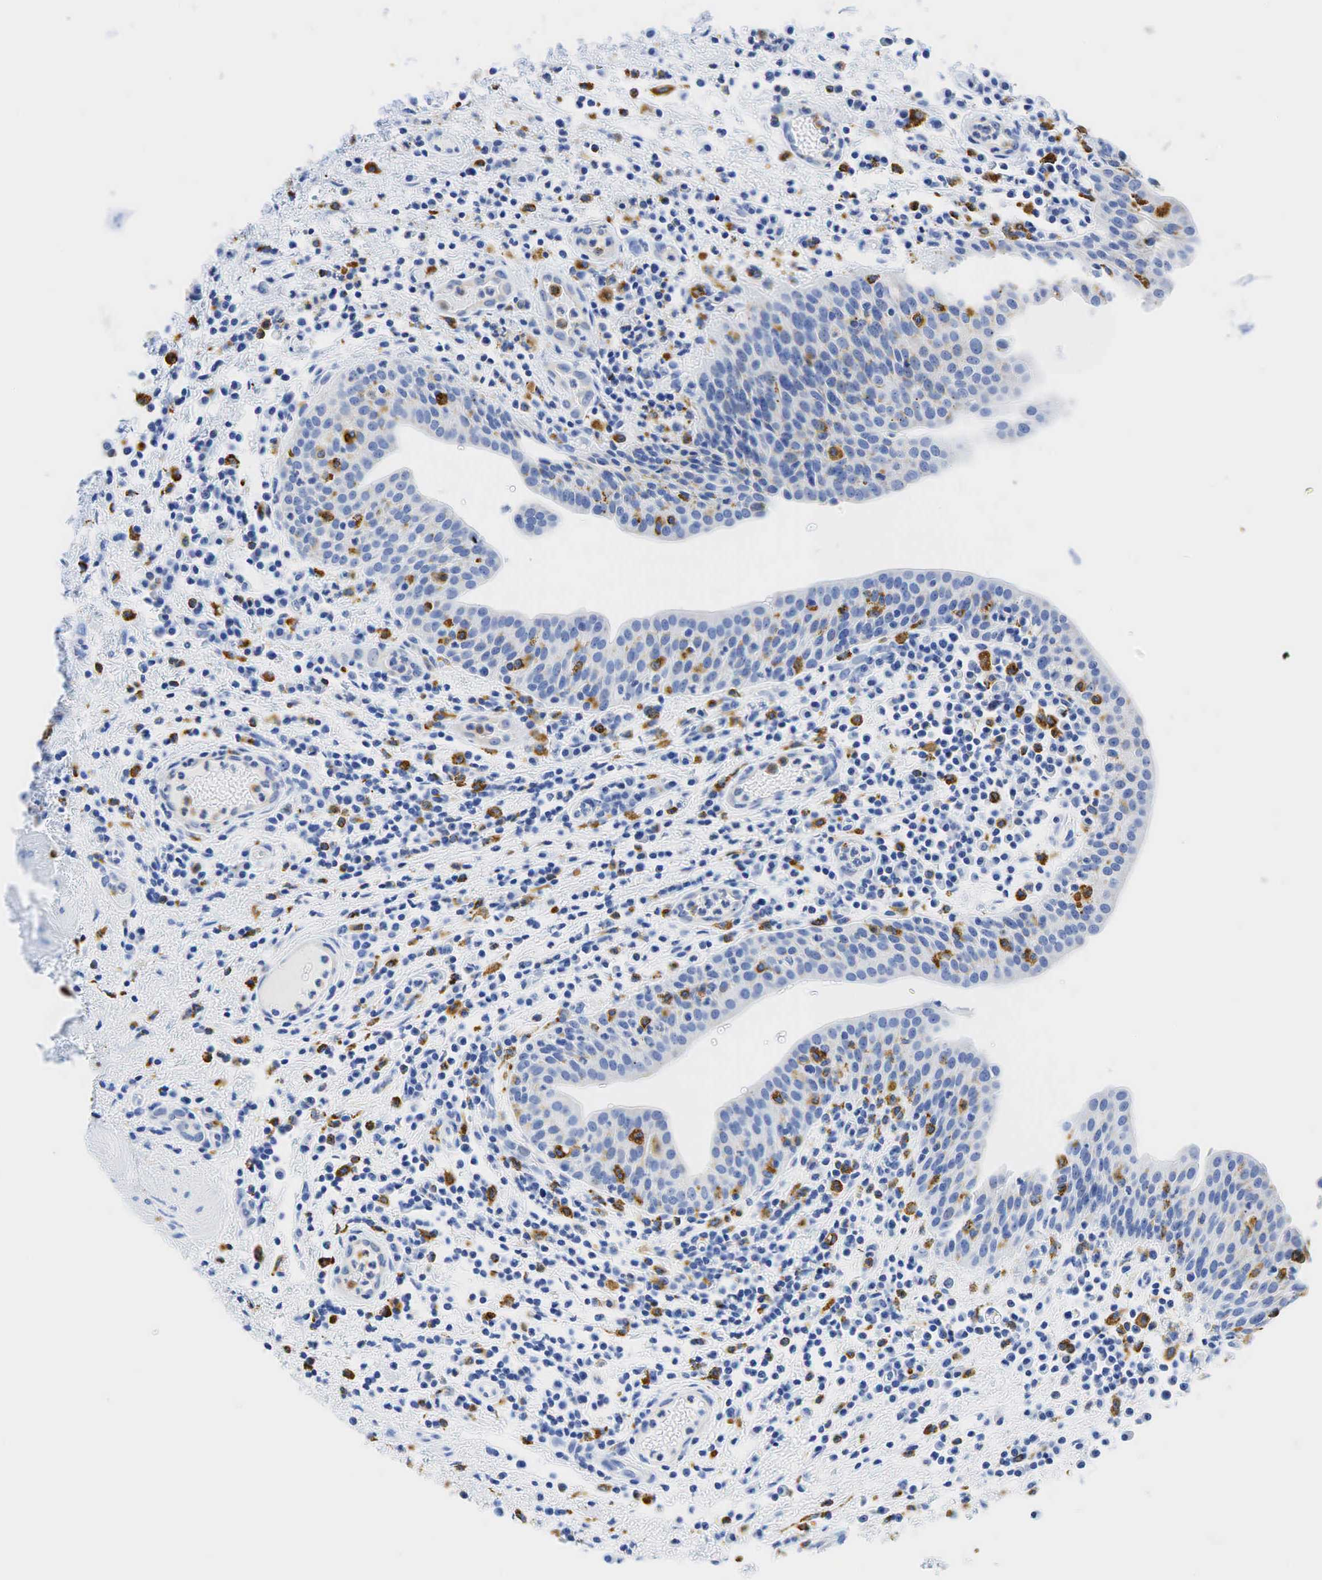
{"staining": {"intensity": "negative", "quantity": "none", "location": "none"}, "tissue": "urinary bladder", "cell_type": "Urothelial cells", "image_type": "normal", "snomed": [{"axis": "morphology", "description": "Normal tissue, NOS"}, {"axis": "topography", "description": "Urinary bladder"}], "caption": "Urothelial cells are negative for brown protein staining in benign urinary bladder. (Brightfield microscopy of DAB immunohistochemistry (IHC) at high magnification).", "gene": "CD68", "patient": {"sex": "female", "age": 84}}